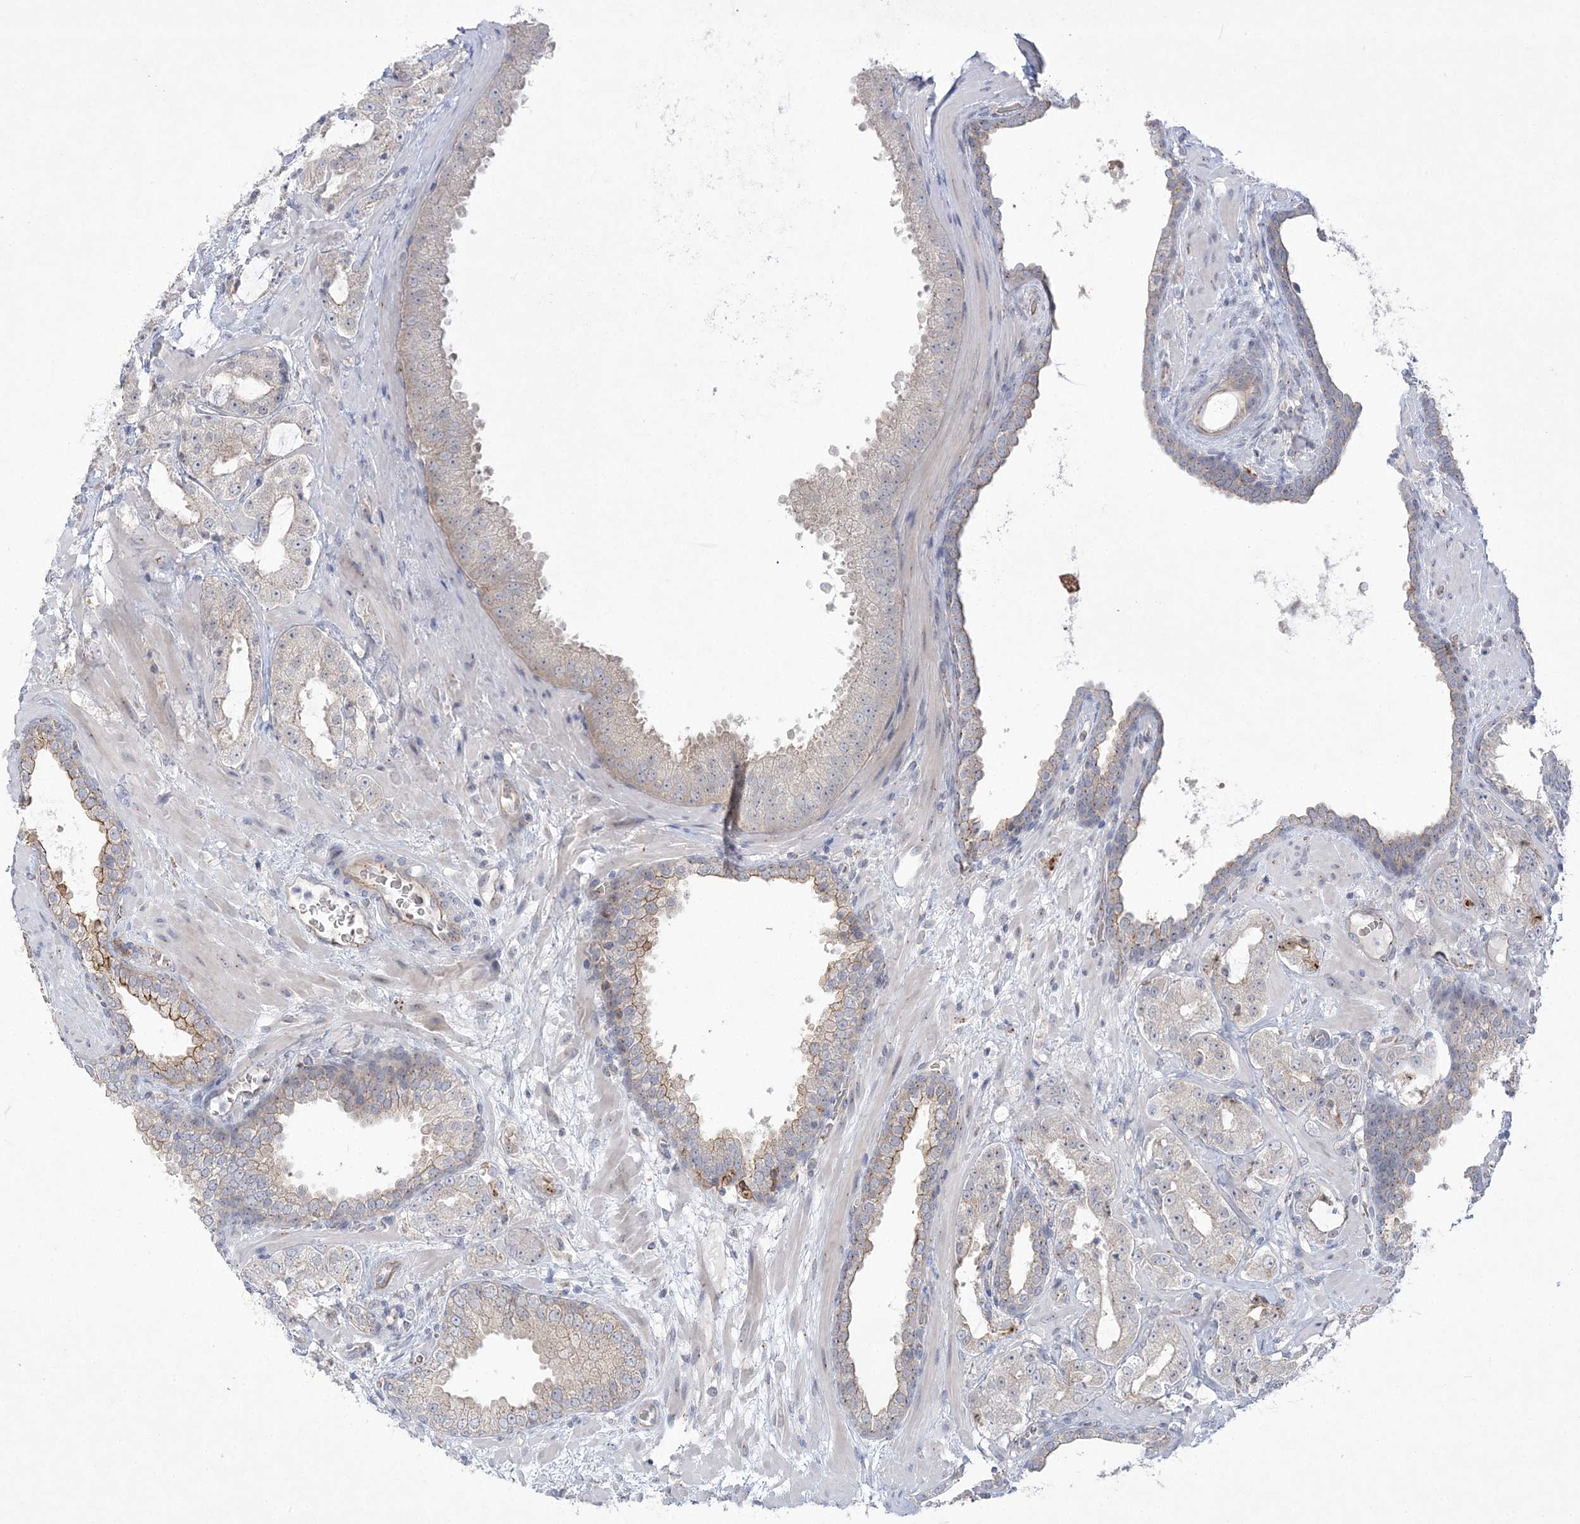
{"staining": {"intensity": "negative", "quantity": "none", "location": "none"}, "tissue": "prostate cancer", "cell_type": "Tumor cells", "image_type": "cancer", "snomed": [{"axis": "morphology", "description": "Adenocarcinoma, High grade"}, {"axis": "topography", "description": "Prostate"}], "caption": "Tumor cells are negative for protein expression in human prostate adenocarcinoma (high-grade).", "gene": "ADAMTS12", "patient": {"sex": "male", "age": 64}}